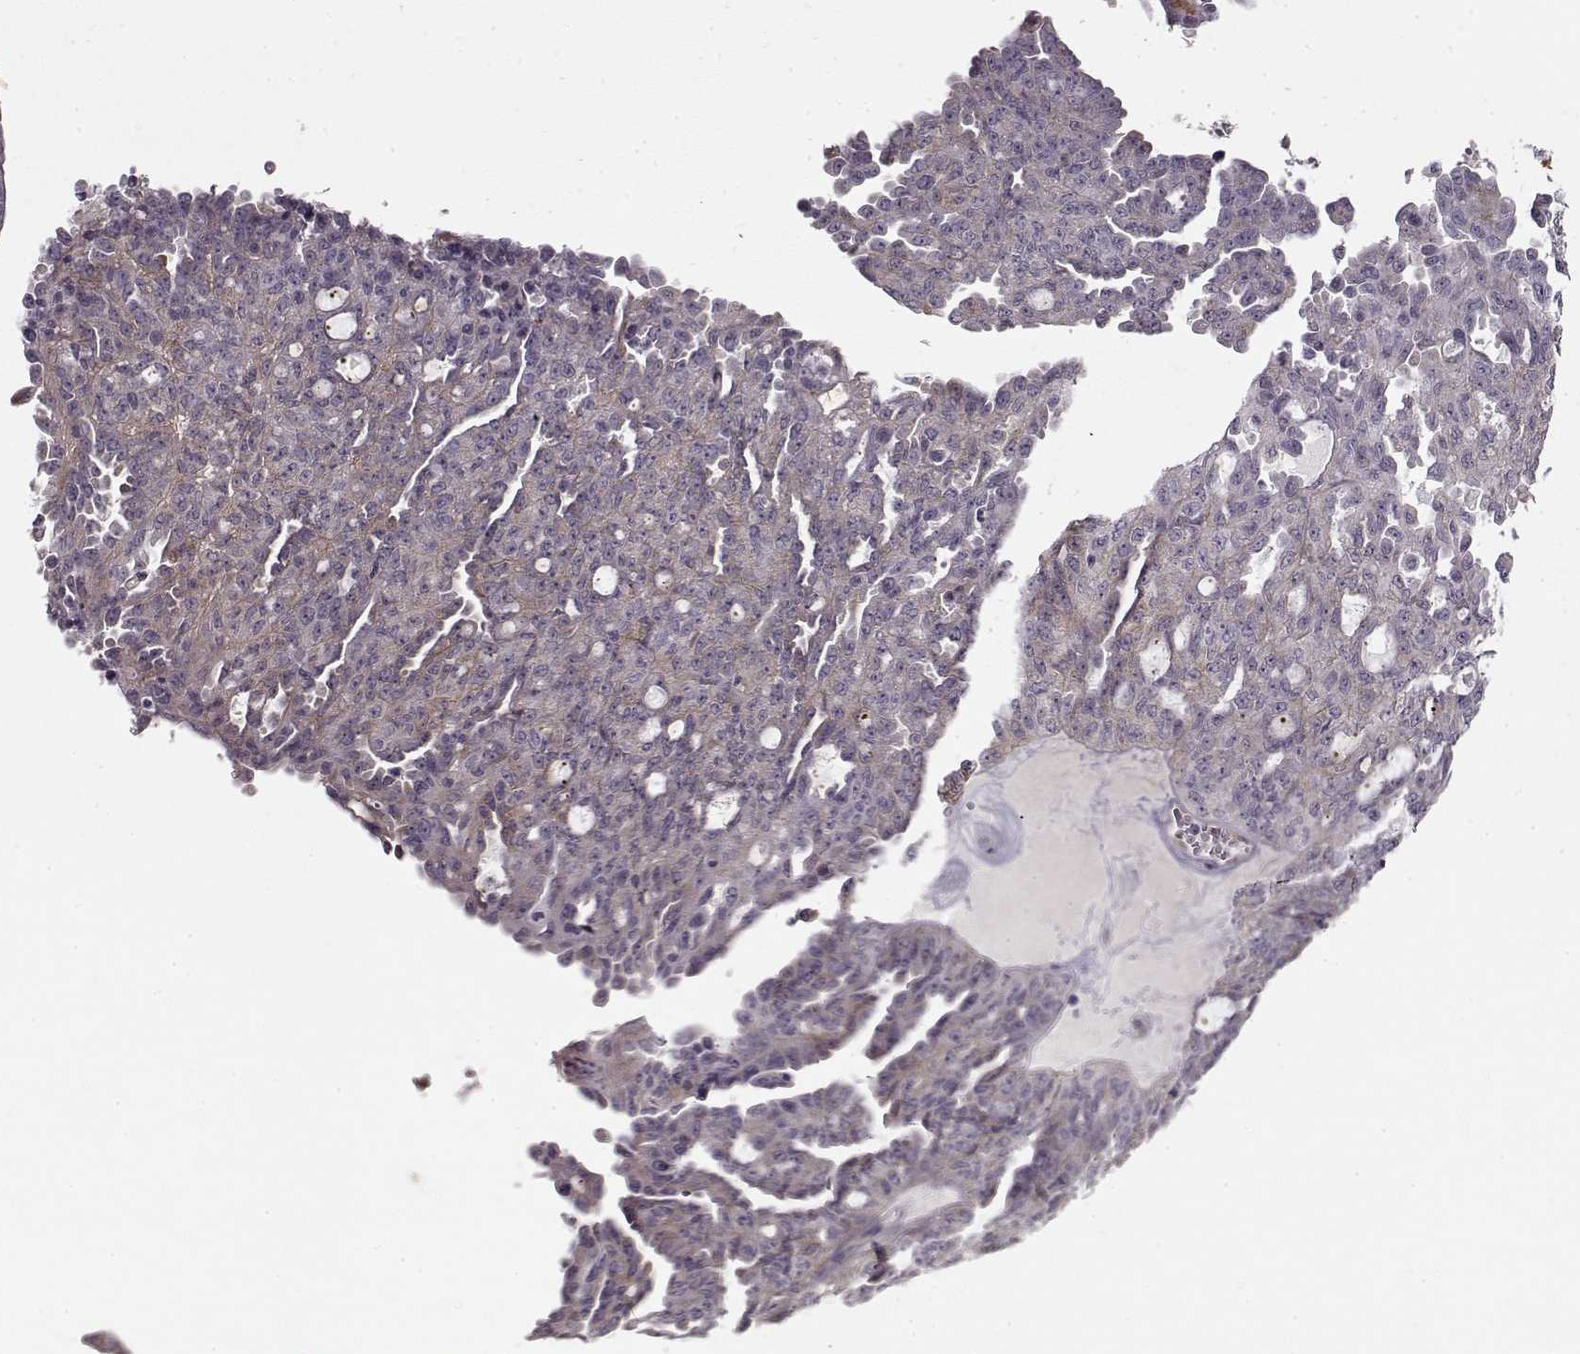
{"staining": {"intensity": "negative", "quantity": "none", "location": "none"}, "tissue": "ovarian cancer", "cell_type": "Tumor cells", "image_type": "cancer", "snomed": [{"axis": "morphology", "description": "Cystadenocarcinoma, serous, NOS"}, {"axis": "topography", "description": "Ovary"}], "caption": "IHC histopathology image of human ovarian cancer stained for a protein (brown), which reveals no staining in tumor cells.", "gene": "LAMB2", "patient": {"sex": "female", "age": 71}}